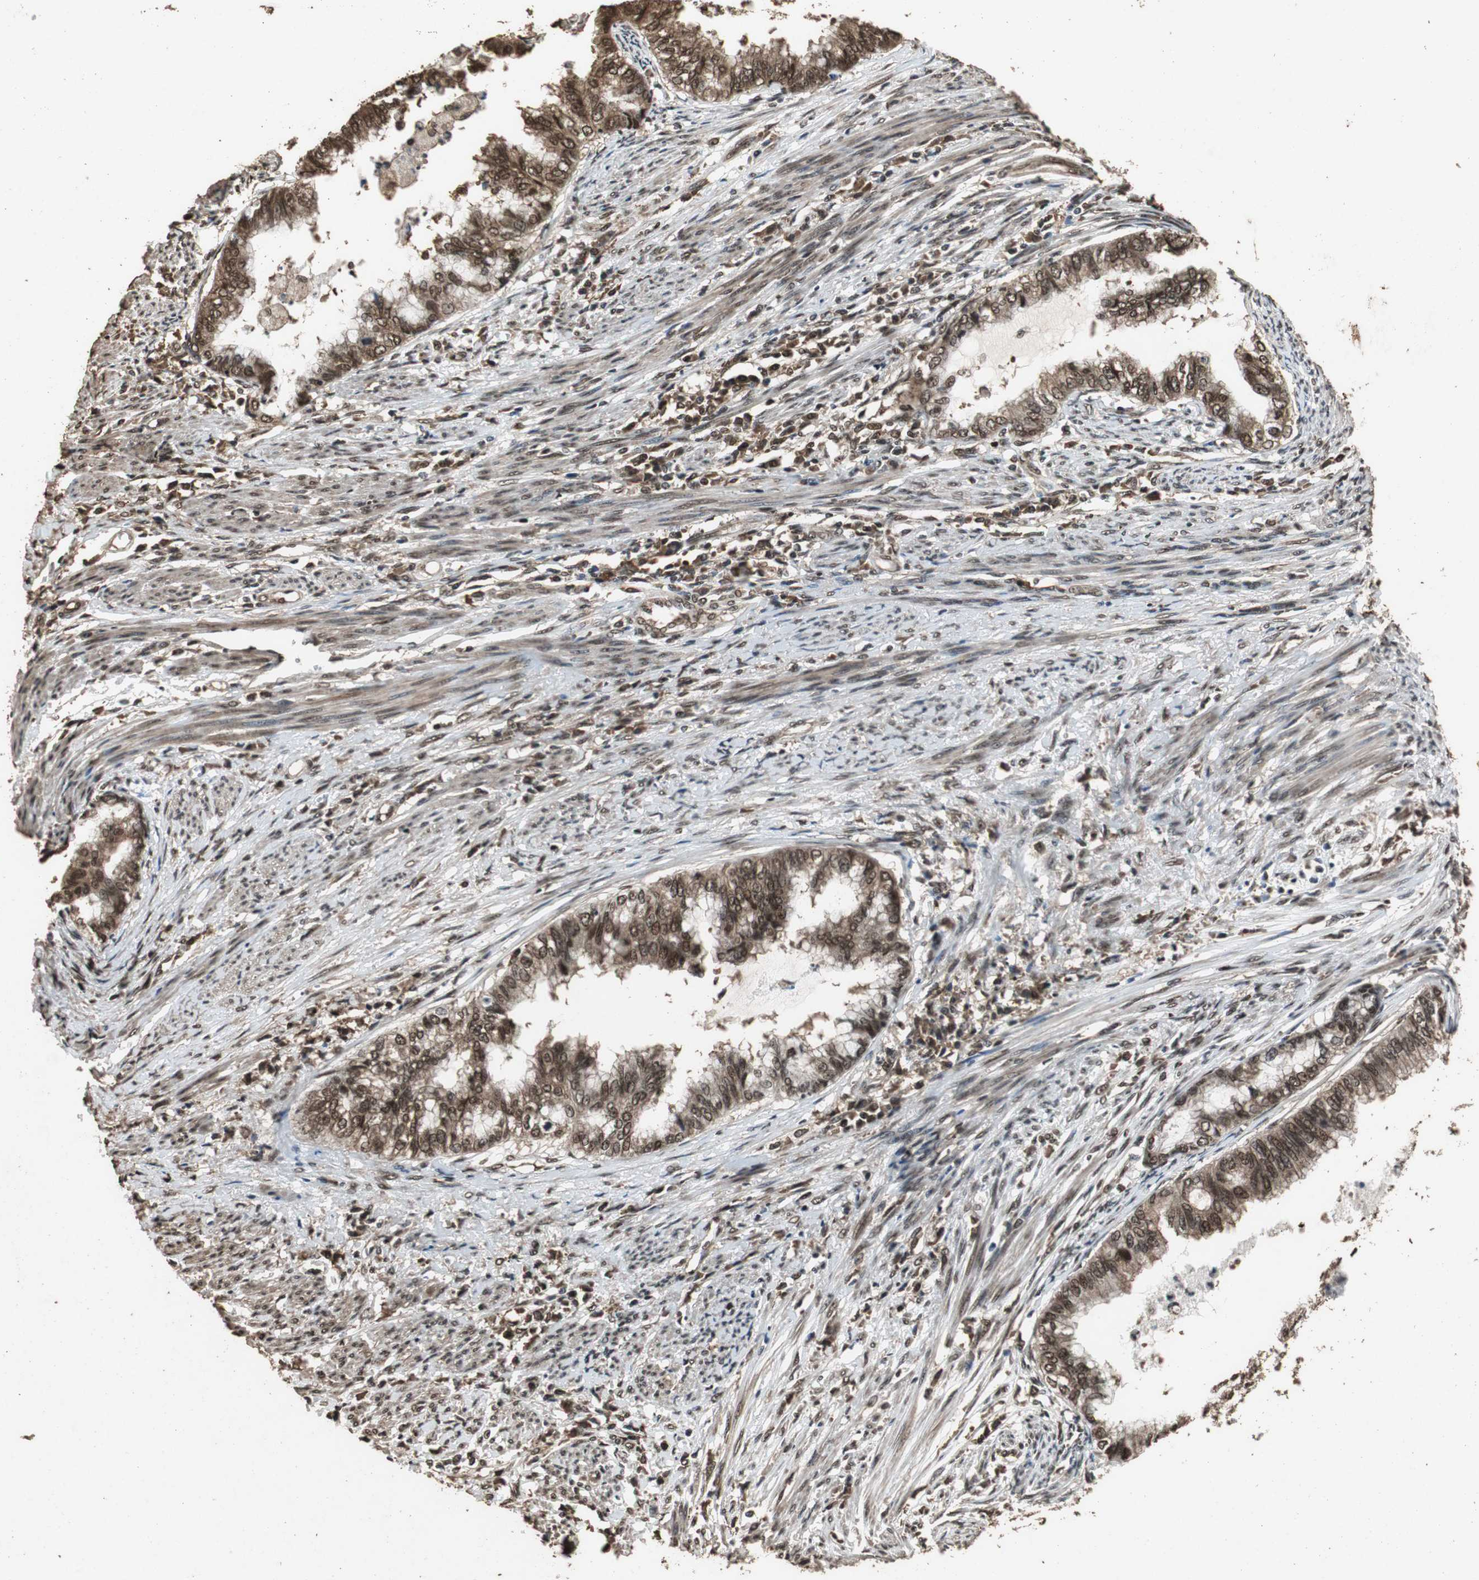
{"staining": {"intensity": "strong", "quantity": ">75%", "location": "cytoplasmic/membranous,nuclear"}, "tissue": "endometrial cancer", "cell_type": "Tumor cells", "image_type": "cancer", "snomed": [{"axis": "morphology", "description": "Adenocarcinoma, NOS"}, {"axis": "topography", "description": "Endometrium"}], "caption": "Endometrial cancer (adenocarcinoma) was stained to show a protein in brown. There is high levels of strong cytoplasmic/membranous and nuclear expression in about >75% of tumor cells. (IHC, brightfield microscopy, high magnification).", "gene": "ZNF18", "patient": {"sex": "female", "age": 79}}